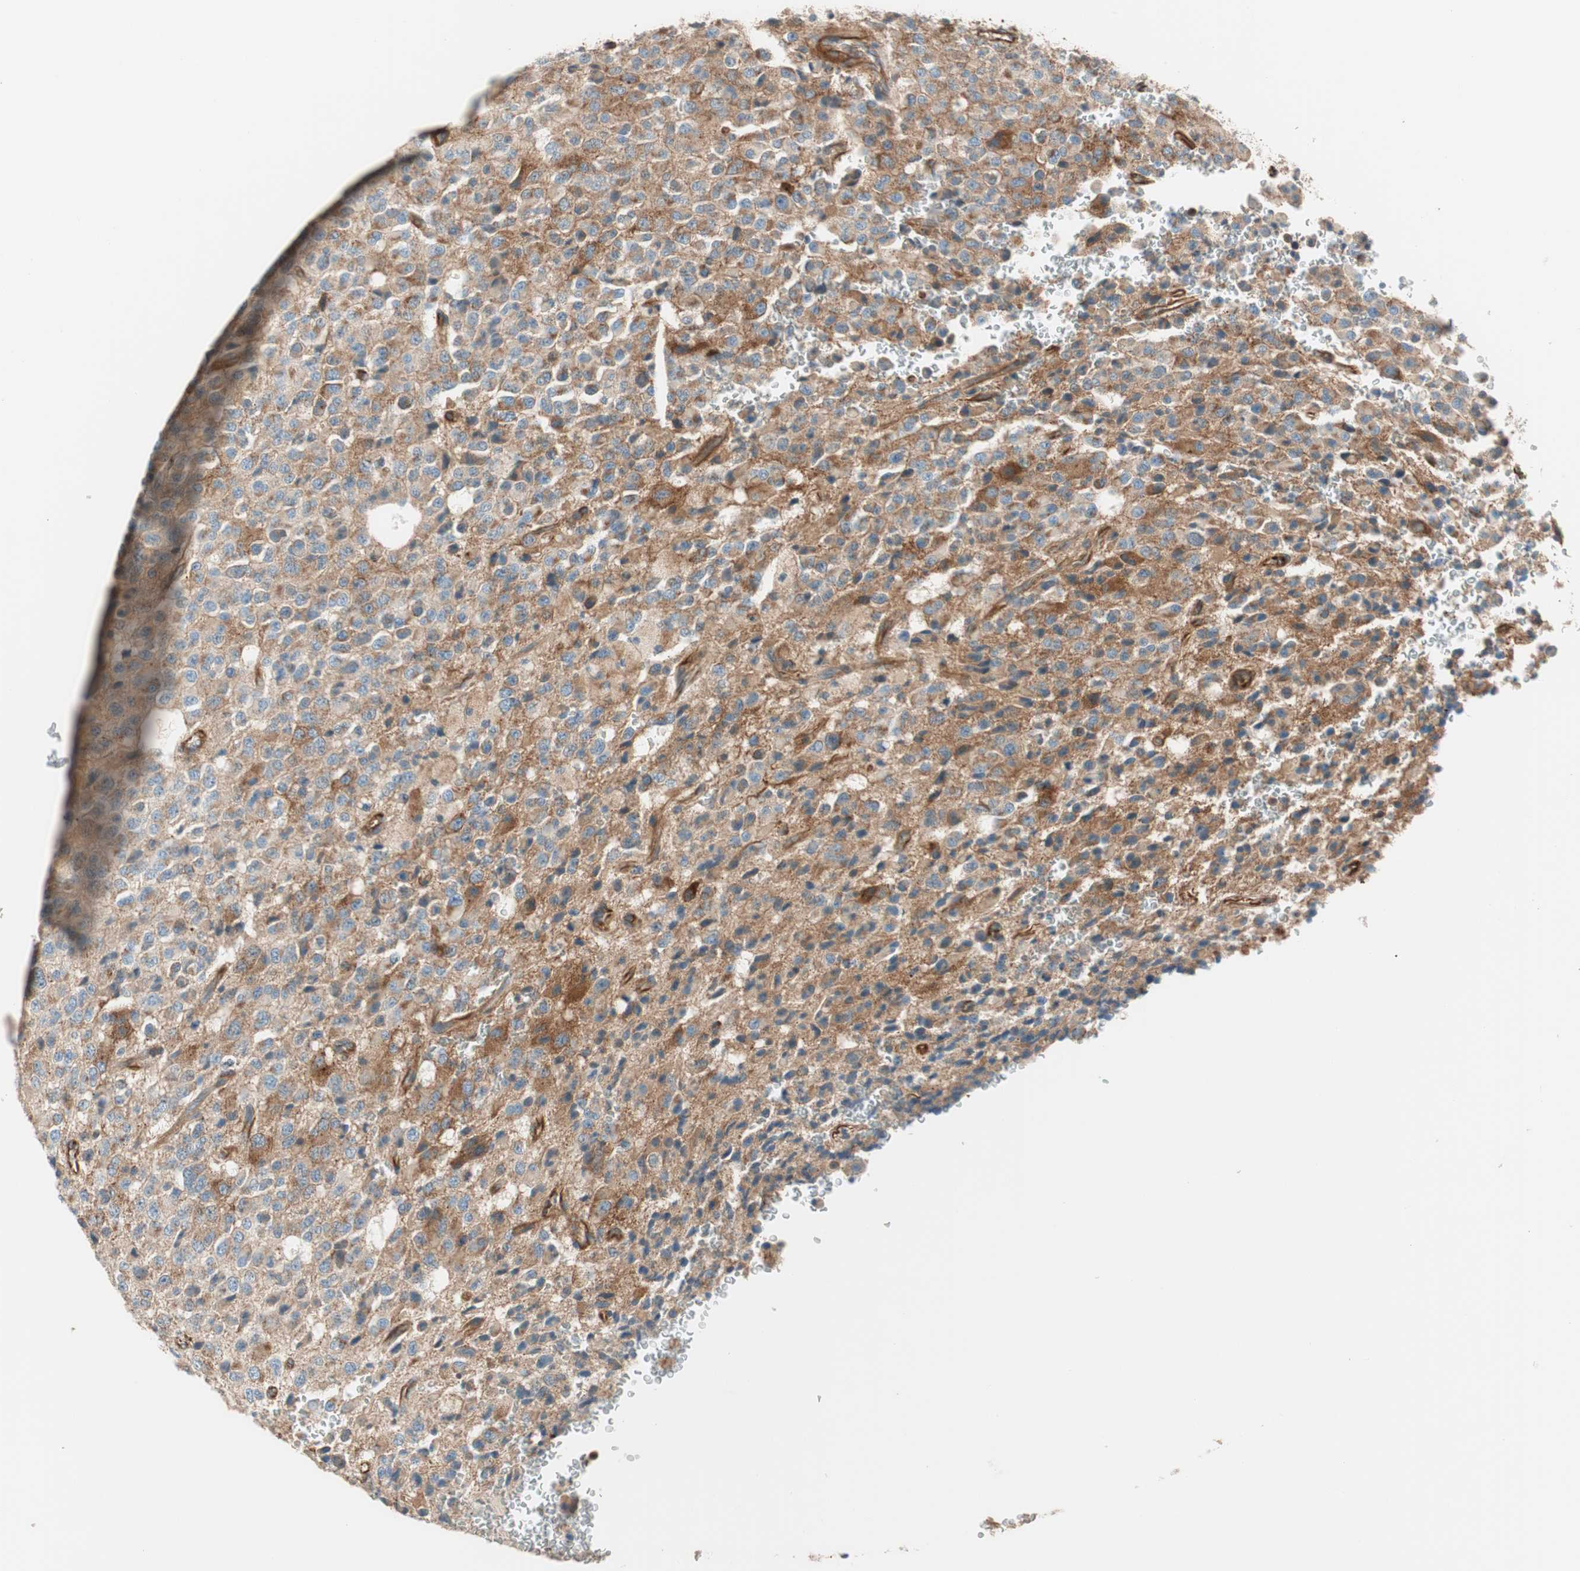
{"staining": {"intensity": "weak", "quantity": ">75%", "location": "cytoplasmic/membranous"}, "tissue": "glioma", "cell_type": "Tumor cells", "image_type": "cancer", "snomed": [{"axis": "morphology", "description": "Glioma, malignant, High grade"}, {"axis": "topography", "description": "pancreas cauda"}], "caption": "Protein staining by IHC shows weak cytoplasmic/membranous positivity in approximately >75% of tumor cells in malignant high-grade glioma.", "gene": "SRCIN1", "patient": {"sex": "male", "age": 60}}